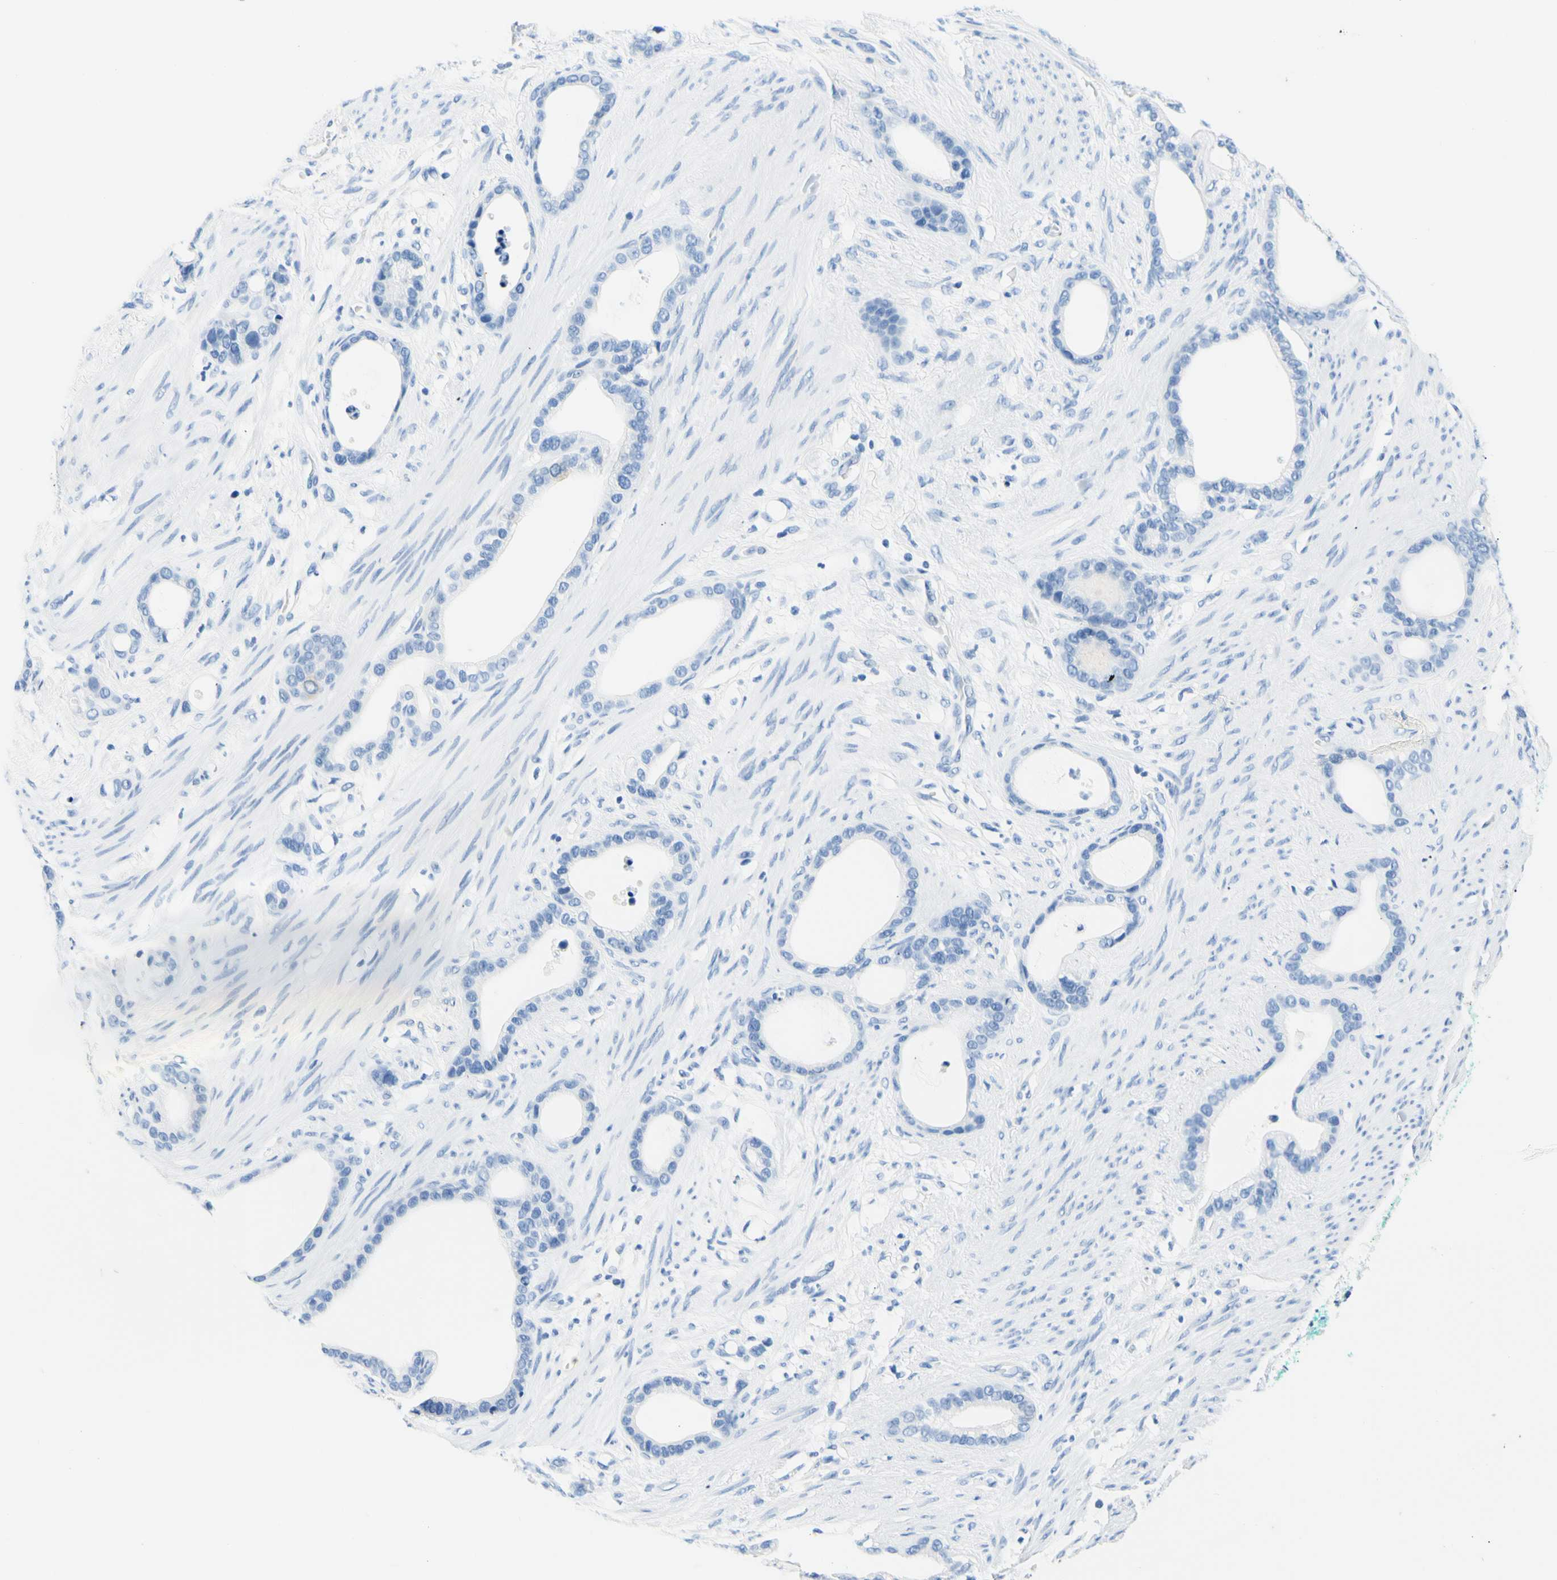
{"staining": {"intensity": "negative", "quantity": "none", "location": "none"}, "tissue": "stomach cancer", "cell_type": "Tumor cells", "image_type": "cancer", "snomed": [{"axis": "morphology", "description": "Adenocarcinoma, NOS"}, {"axis": "topography", "description": "Stomach"}], "caption": "An immunohistochemistry (IHC) photomicrograph of stomach adenocarcinoma is shown. There is no staining in tumor cells of stomach adenocarcinoma. (Immunohistochemistry (ihc), brightfield microscopy, high magnification).", "gene": "HPCA", "patient": {"sex": "female", "age": 75}}